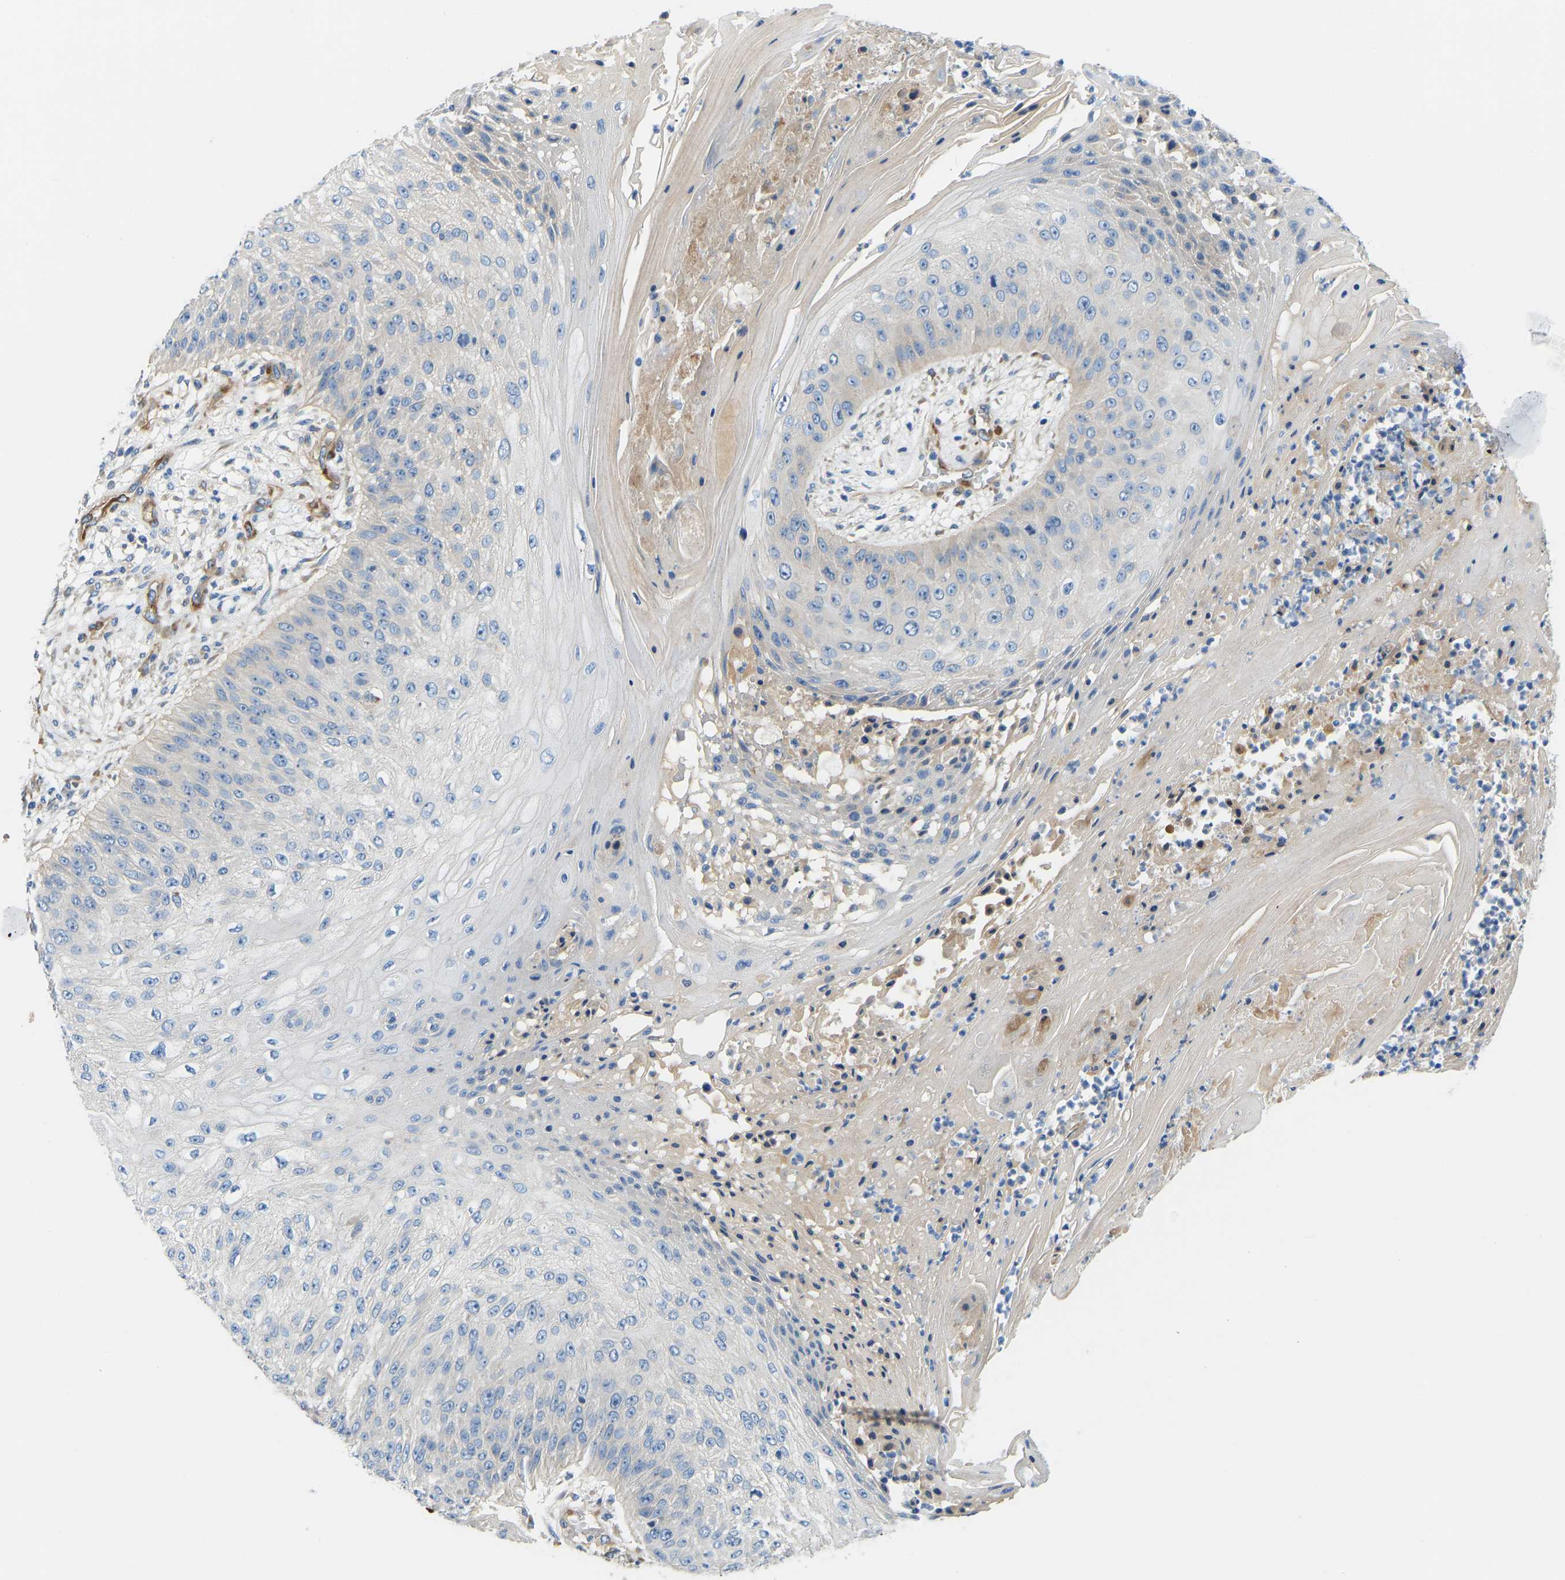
{"staining": {"intensity": "negative", "quantity": "none", "location": "none"}, "tissue": "skin cancer", "cell_type": "Tumor cells", "image_type": "cancer", "snomed": [{"axis": "morphology", "description": "Squamous cell carcinoma, NOS"}, {"axis": "topography", "description": "Skin"}], "caption": "A high-resolution micrograph shows immunohistochemistry staining of skin cancer, which reveals no significant positivity in tumor cells. (DAB (3,3'-diaminobenzidine) immunohistochemistry with hematoxylin counter stain).", "gene": "COL15A1", "patient": {"sex": "female", "age": 80}}